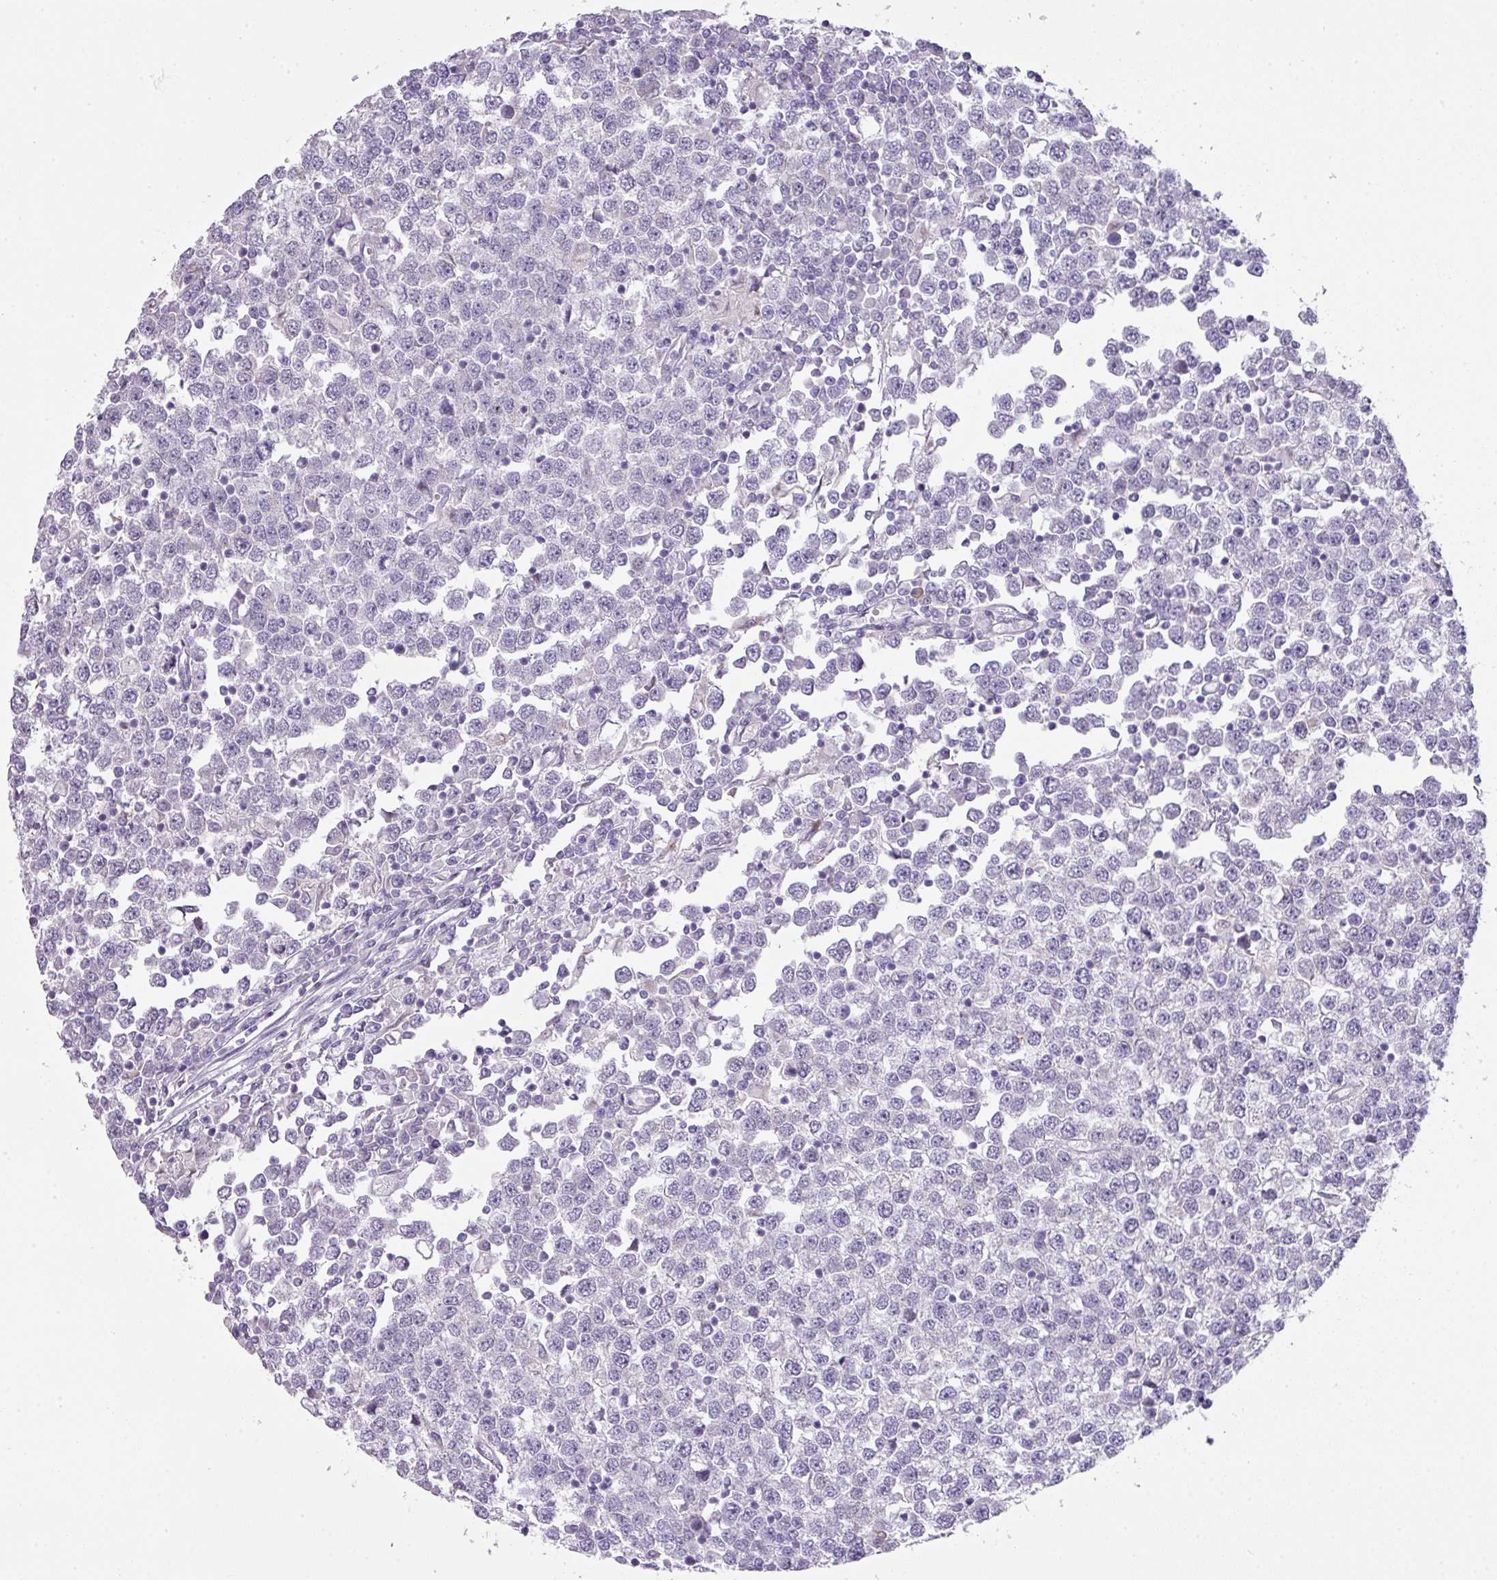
{"staining": {"intensity": "negative", "quantity": "none", "location": "none"}, "tissue": "testis cancer", "cell_type": "Tumor cells", "image_type": "cancer", "snomed": [{"axis": "morphology", "description": "Seminoma, NOS"}, {"axis": "topography", "description": "Testis"}], "caption": "An immunohistochemistry micrograph of testis cancer is shown. There is no staining in tumor cells of testis cancer. (DAB (3,3'-diaminobenzidine) immunohistochemistry with hematoxylin counter stain).", "gene": "ANKRD13B", "patient": {"sex": "male", "age": 65}}